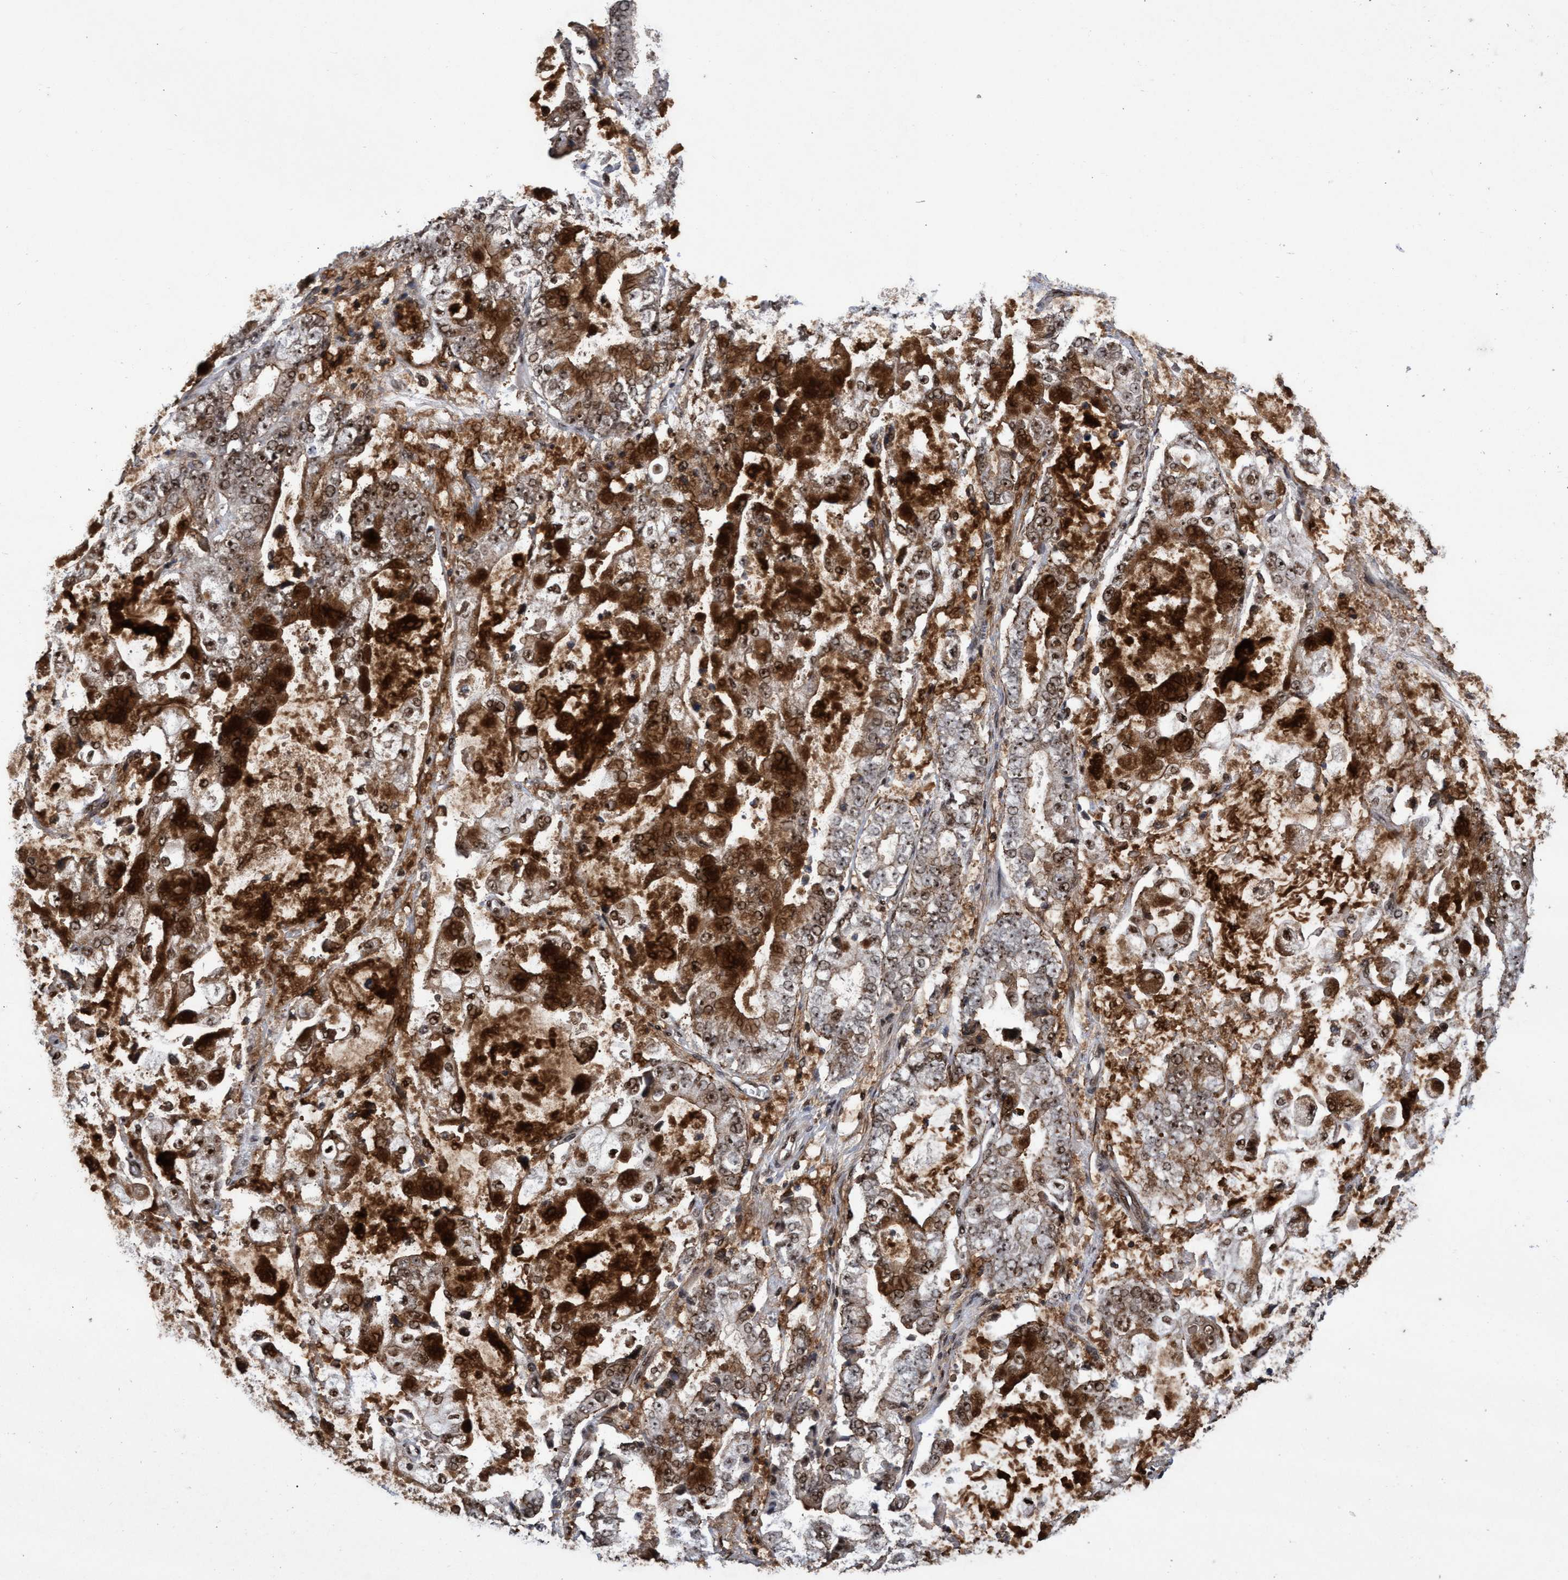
{"staining": {"intensity": "strong", "quantity": ">75%", "location": "cytoplasmic/membranous,nuclear"}, "tissue": "stomach cancer", "cell_type": "Tumor cells", "image_type": "cancer", "snomed": [{"axis": "morphology", "description": "Adenocarcinoma, NOS"}, {"axis": "topography", "description": "Stomach"}], "caption": "Immunohistochemistry (IHC) histopathology image of neoplastic tissue: human stomach cancer (adenocarcinoma) stained using IHC shows high levels of strong protein expression localized specifically in the cytoplasmic/membranous and nuclear of tumor cells, appearing as a cytoplasmic/membranous and nuclear brown color.", "gene": "GTF2F1", "patient": {"sex": "male", "age": 76}}